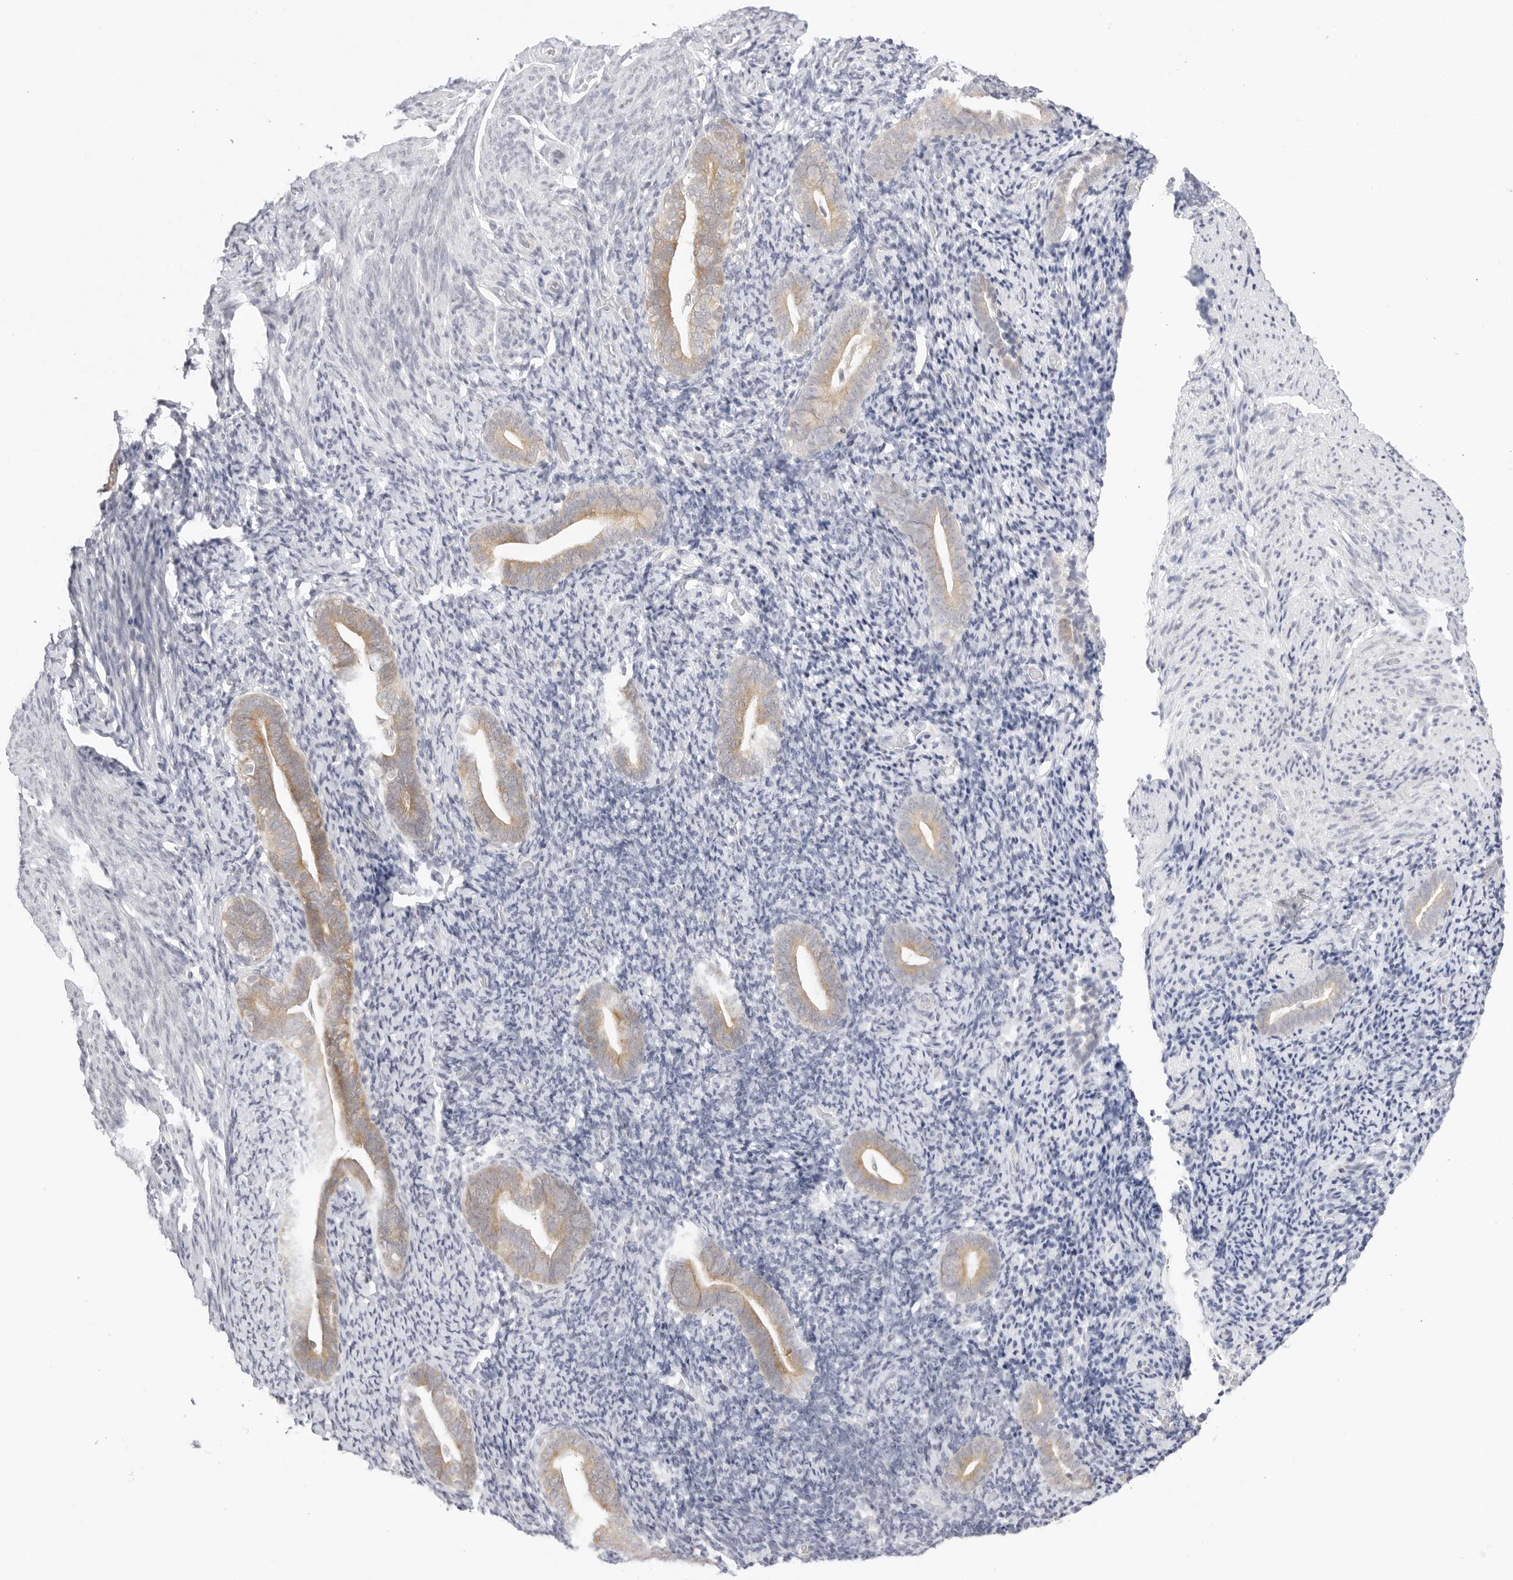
{"staining": {"intensity": "negative", "quantity": "none", "location": "none"}, "tissue": "endometrium", "cell_type": "Cells in endometrial stroma", "image_type": "normal", "snomed": [{"axis": "morphology", "description": "Normal tissue, NOS"}, {"axis": "topography", "description": "Endometrium"}], "caption": "IHC micrograph of normal endometrium stained for a protein (brown), which displays no expression in cells in endometrial stroma. (Immunohistochemistry (ihc), brightfield microscopy, high magnification).", "gene": "TCP1", "patient": {"sex": "female", "age": 51}}